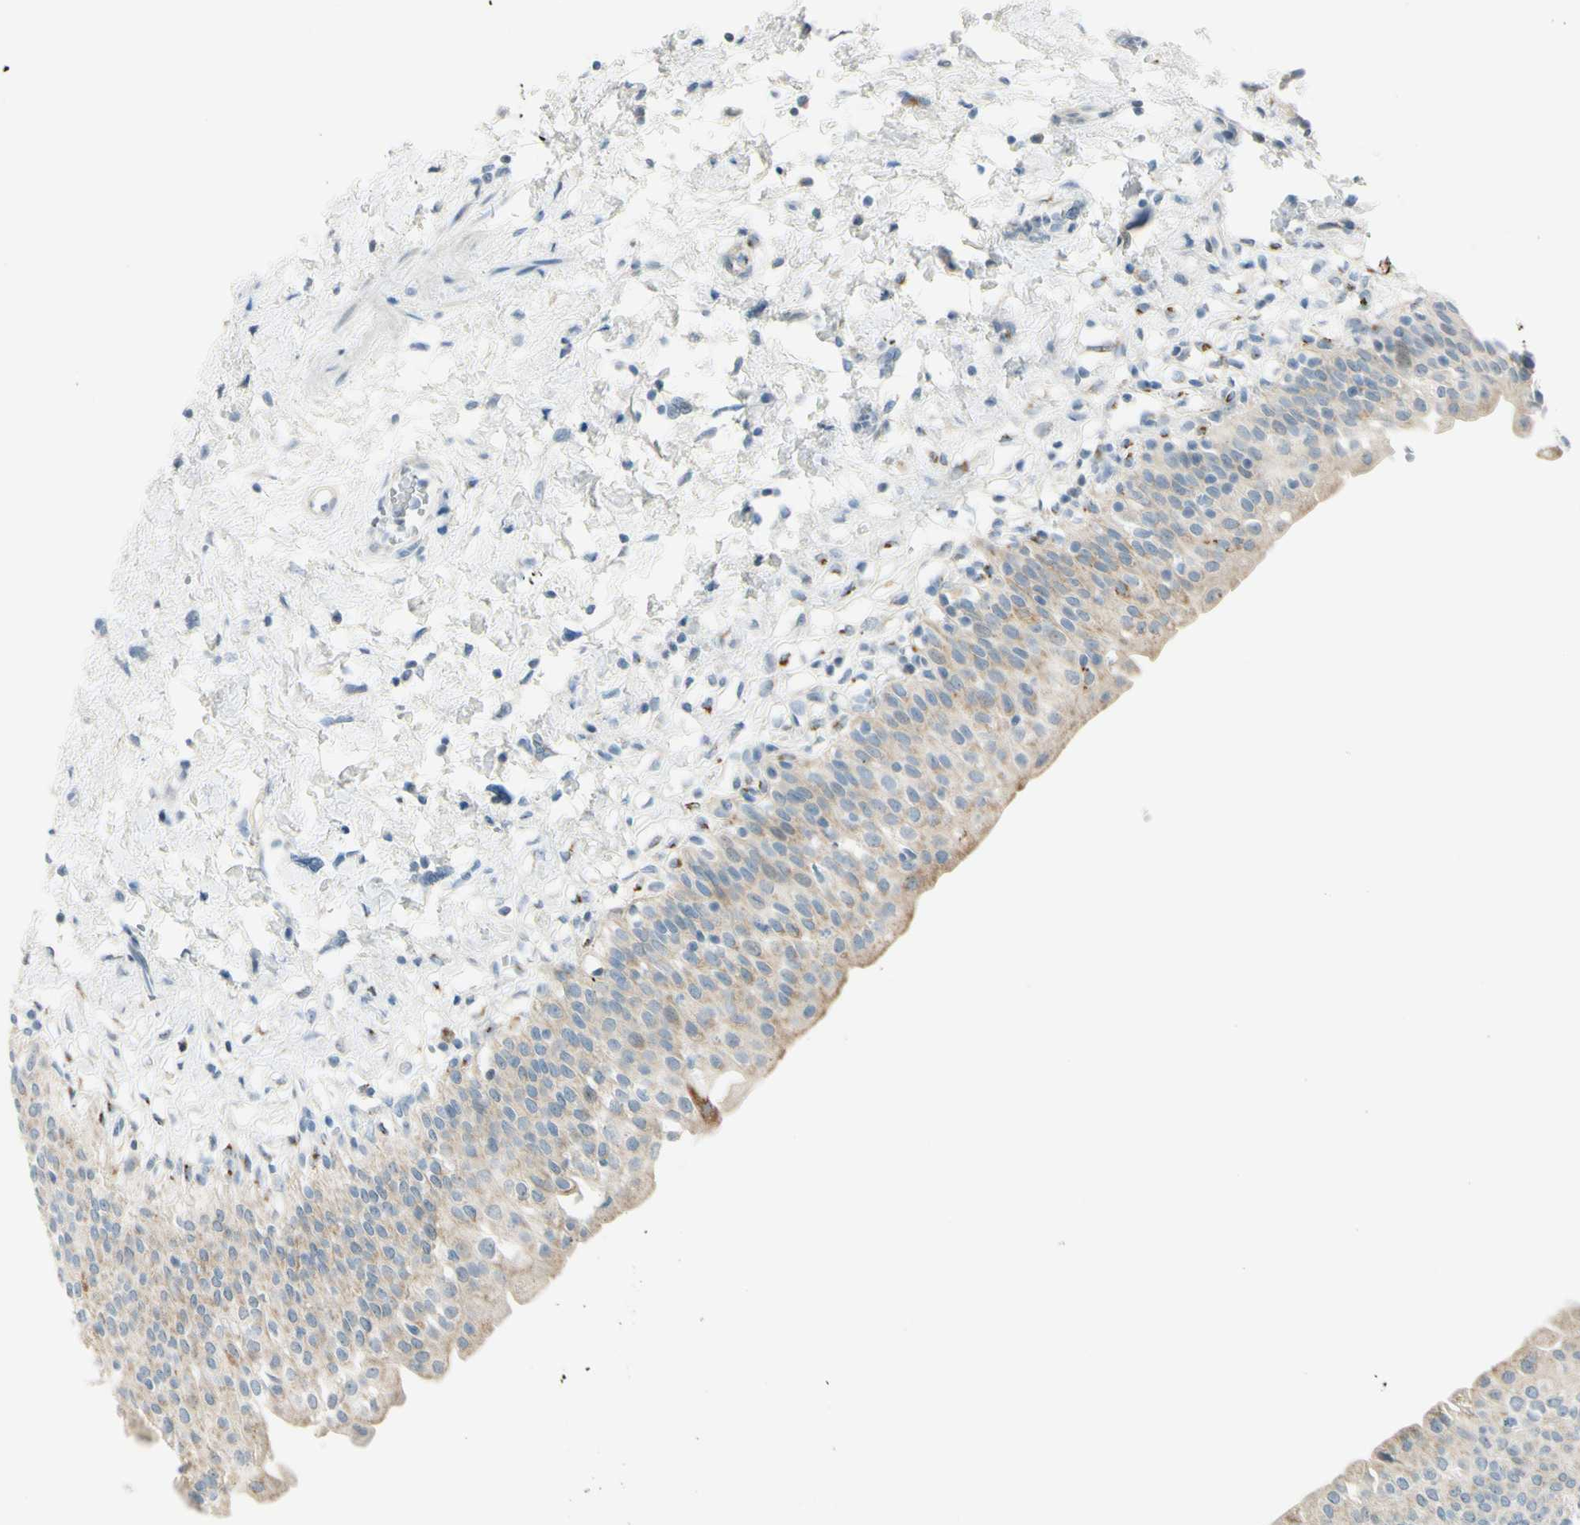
{"staining": {"intensity": "strong", "quantity": "<25%", "location": "cytoplasmic/membranous"}, "tissue": "urinary bladder", "cell_type": "Urothelial cells", "image_type": "normal", "snomed": [{"axis": "morphology", "description": "Normal tissue, NOS"}, {"axis": "topography", "description": "Urinary bladder"}], "caption": "The photomicrograph exhibits immunohistochemical staining of normal urinary bladder. There is strong cytoplasmic/membranous staining is identified in approximately <25% of urothelial cells. The staining was performed using DAB to visualize the protein expression in brown, while the nuclei were stained in blue with hematoxylin (Magnification: 20x).", "gene": "GALNT5", "patient": {"sex": "male", "age": 55}}